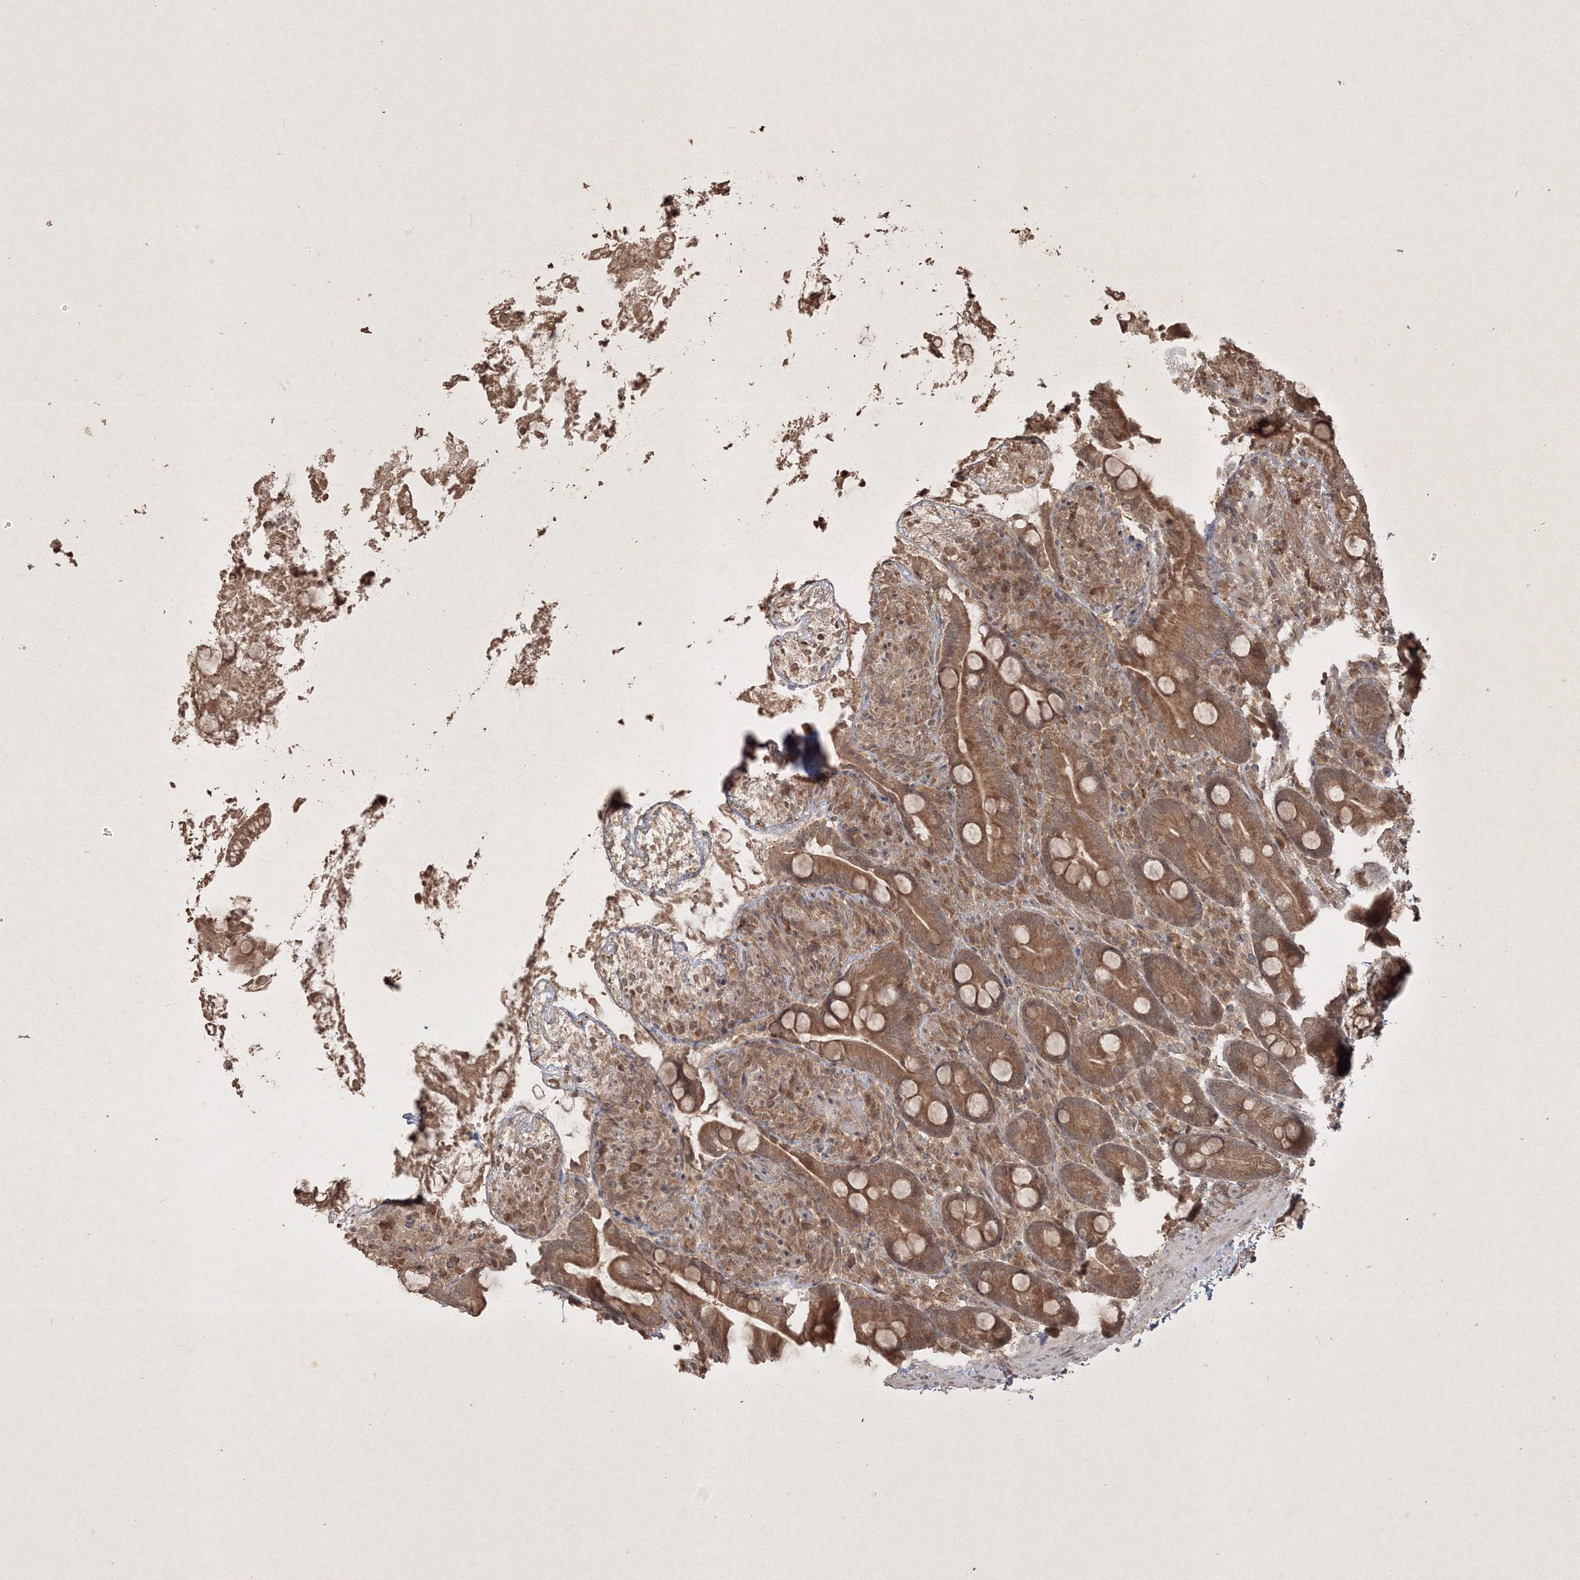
{"staining": {"intensity": "moderate", "quantity": ">75%", "location": "cytoplasmic/membranous"}, "tissue": "duodenum", "cell_type": "Glandular cells", "image_type": "normal", "snomed": [{"axis": "morphology", "description": "Normal tissue, NOS"}, {"axis": "topography", "description": "Duodenum"}], "caption": "High-power microscopy captured an IHC histopathology image of normal duodenum, revealing moderate cytoplasmic/membranous staining in about >75% of glandular cells. (Stains: DAB (3,3'-diaminobenzidine) in brown, nuclei in blue, Microscopy: brightfield microscopy at high magnification).", "gene": "PELI3", "patient": {"sex": "male", "age": 35}}